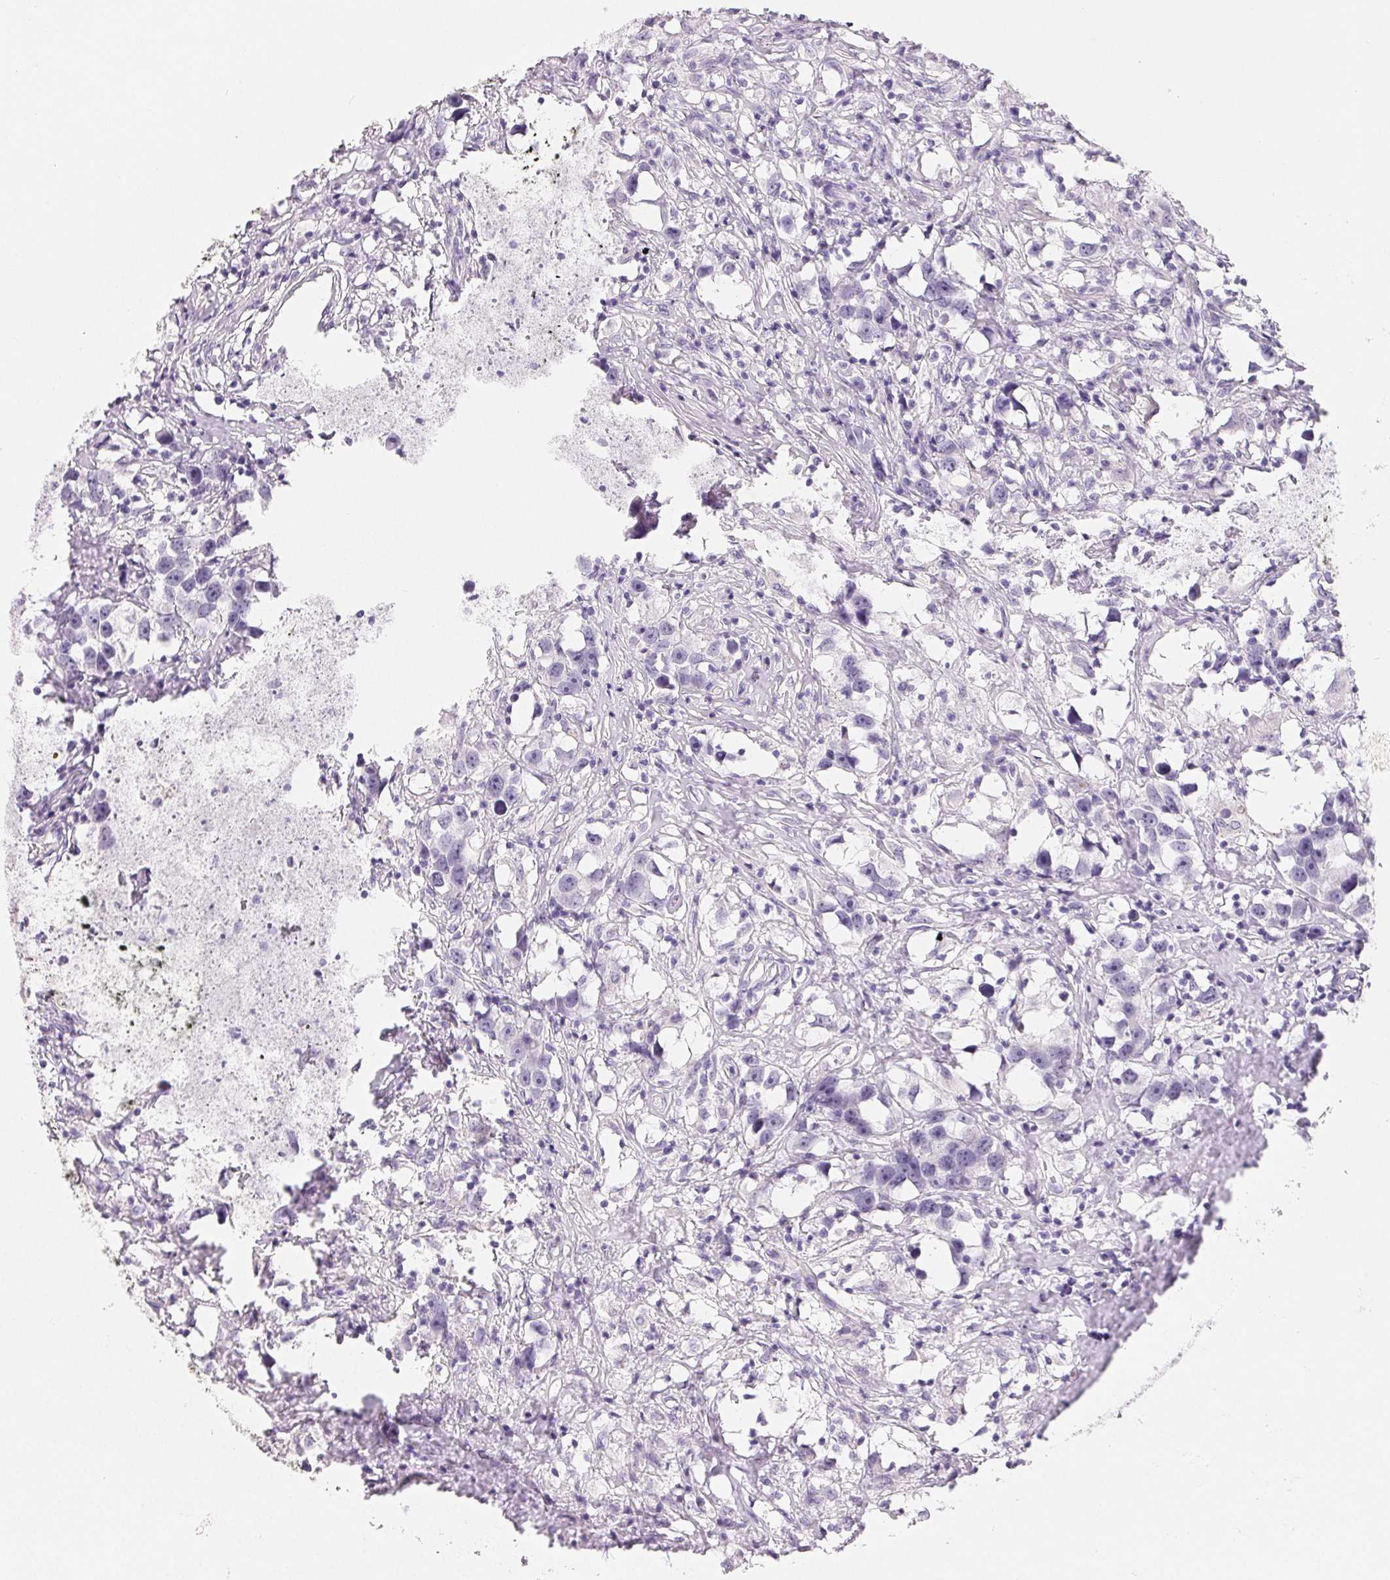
{"staining": {"intensity": "negative", "quantity": "none", "location": "none"}, "tissue": "testis cancer", "cell_type": "Tumor cells", "image_type": "cancer", "snomed": [{"axis": "morphology", "description": "Seminoma, NOS"}, {"axis": "topography", "description": "Testis"}], "caption": "Testis cancer was stained to show a protein in brown. There is no significant expression in tumor cells.", "gene": "SPACA5B", "patient": {"sex": "male", "age": 49}}